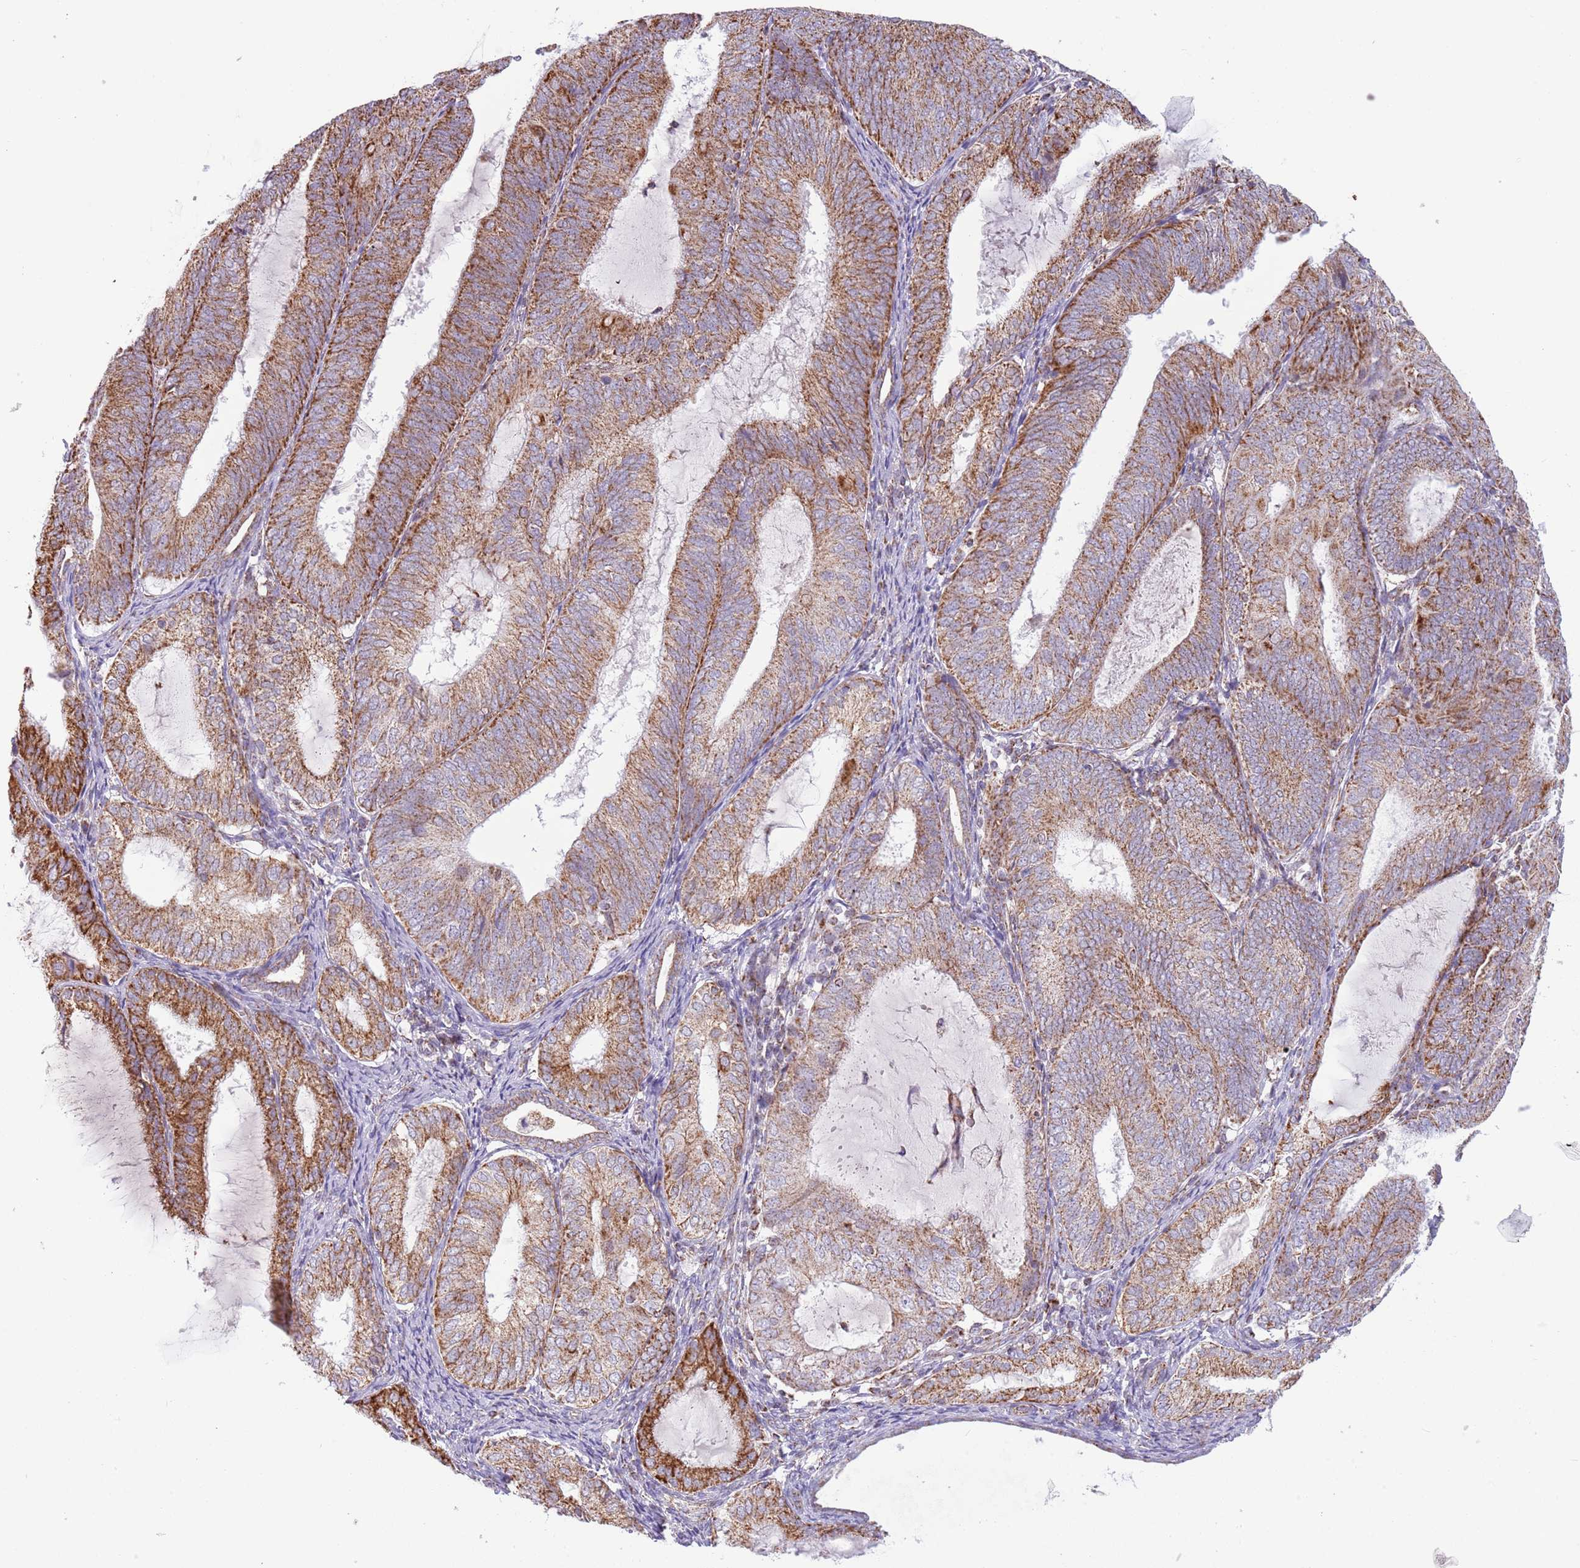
{"staining": {"intensity": "moderate", "quantity": ">75%", "location": "cytoplasmic/membranous"}, "tissue": "endometrial cancer", "cell_type": "Tumor cells", "image_type": "cancer", "snomed": [{"axis": "morphology", "description": "Adenocarcinoma, NOS"}, {"axis": "topography", "description": "Endometrium"}], "caption": "An immunohistochemistry (IHC) image of tumor tissue is shown. Protein staining in brown highlights moderate cytoplasmic/membranous positivity in endometrial cancer (adenocarcinoma) within tumor cells.", "gene": "LHX6", "patient": {"sex": "female", "age": 81}}